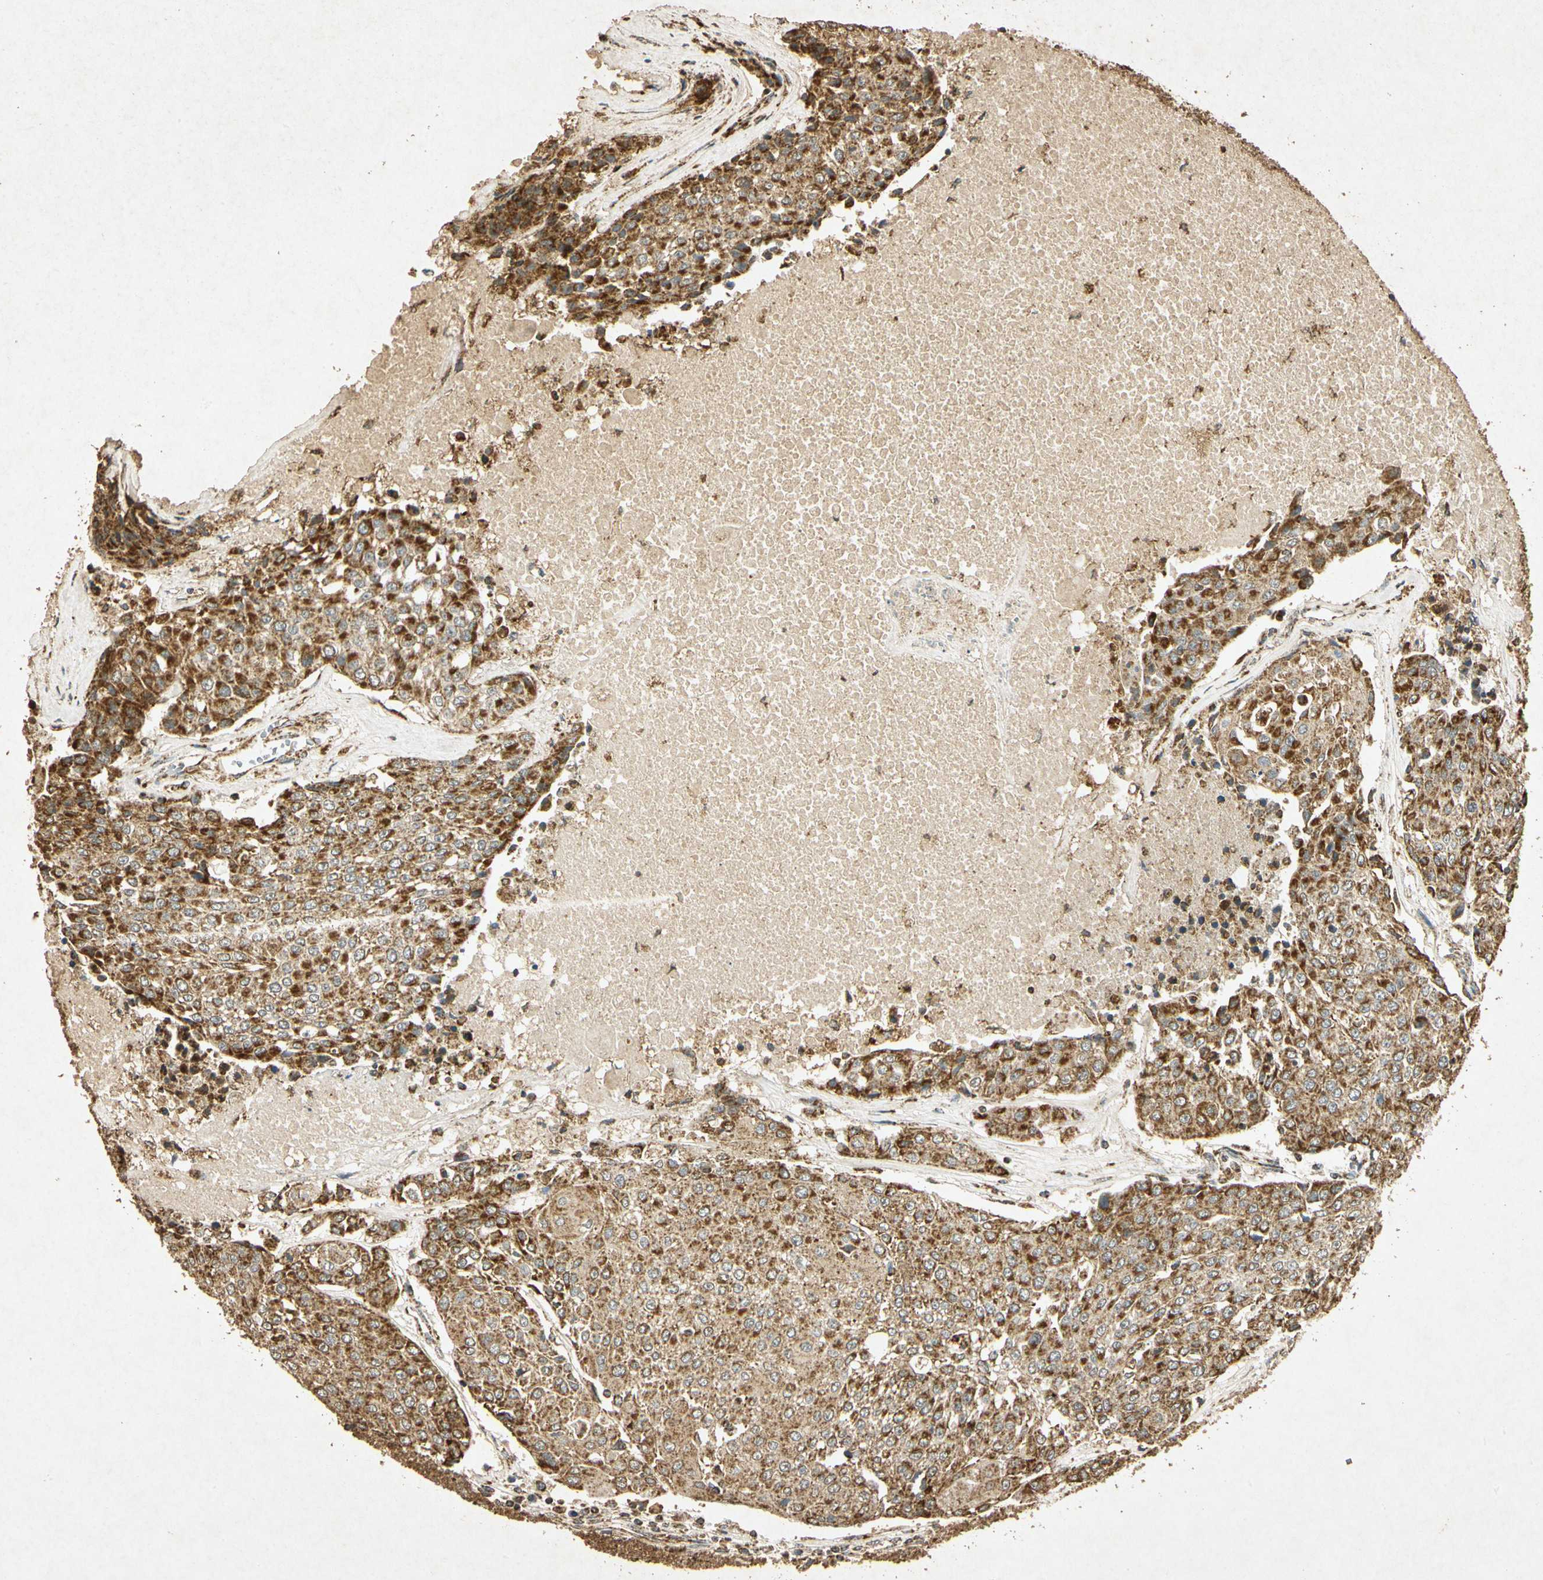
{"staining": {"intensity": "strong", "quantity": "25%-75%", "location": "cytoplasmic/membranous"}, "tissue": "urothelial cancer", "cell_type": "Tumor cells", "image_type": "cancer", "snomed": [{"axis": "morphology", "description": "Urothelial carcinoma, High grade"}, {"axis": "topography", "description": "Urinary bladder"}], "caption": "Protein expression analysis of high-grade urothelial carcinoma displays strong cytoplasmic/membranous expression in approximately 25%-75% of tumor cells.", "gene": "PRDX3", "patient": {"sex": "female", "age": 85}}